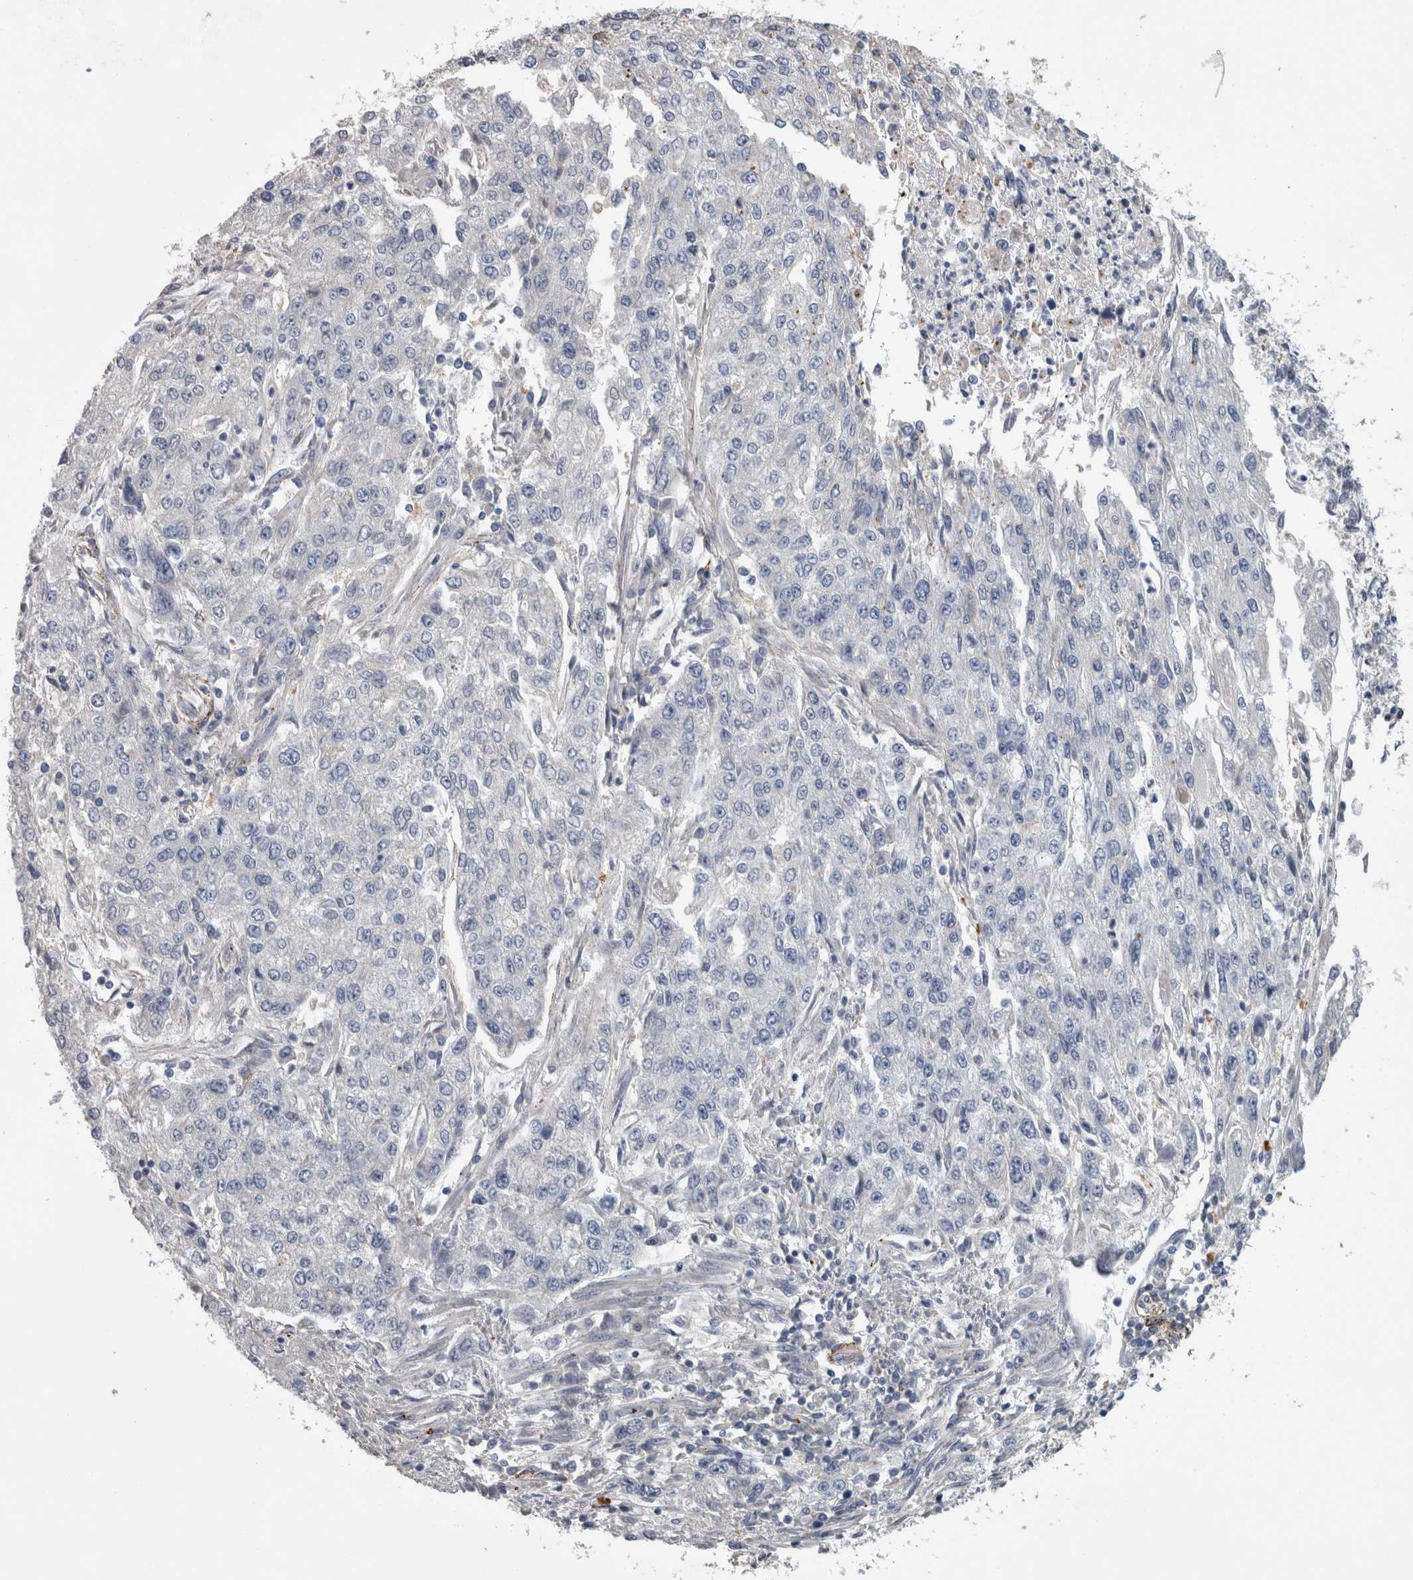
{"staining": {"intensity": "negative", "quantity": "none", "location": "none"}, "tissue": "endometrial cancer", "cell_type": "Tumor cells", "image_type": "cancer", "snomed": [{"axis": "morphology", "description": "Adenocarcinoma, NOS"}, {"axis": "topography", "description": "Endometrium"}], "caption": "Image shows no protein positivity in tumor cells of endometrial cancer tissue. Brightfield microscopy of IHC stained with DAB (3,3'-diaminobenzidine) (brown) and hematoxylin (blue), captured at high magnification.", "gene": "DPP7", "patient": {"sex": "female", "age": 49}}